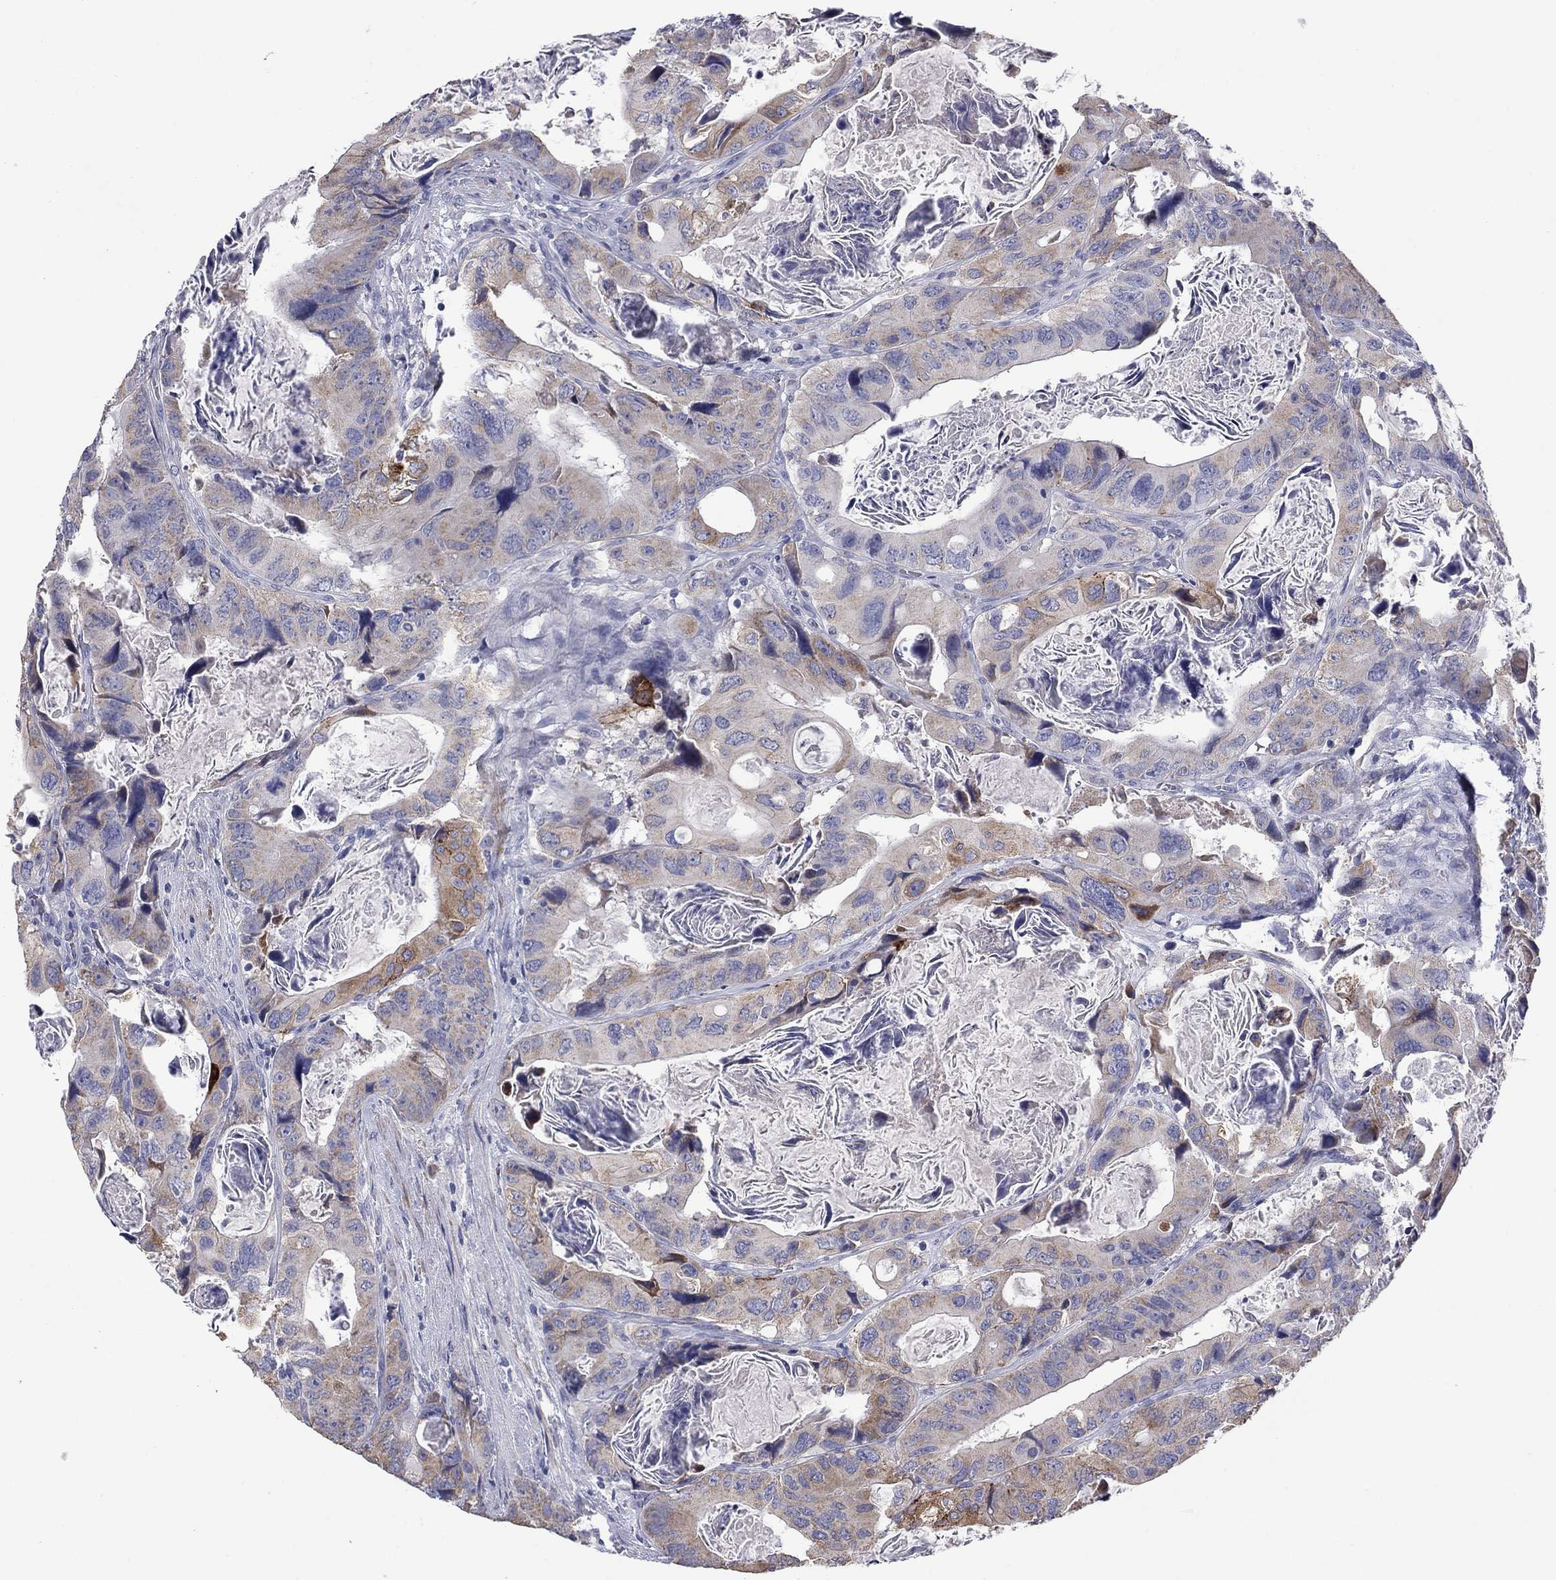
{"staining": {"intensity": "moderate", "quantity": "<25%", "location": "cytoplasmic/membranous"}, "tissue": "colorectal cancer", "cell_type": "Tumor cells", "image_type": "cancer", "snomed": [{"axis": "morphology", "description": "Adenocarcinoma, NOS"}, {"axis": "topography", "description": "Rectum"}], "caption": "Adenocarcinoma (colorectal) was stained to show a protein in brown. There is low levels of moderate cytoplasmic/membranous staining in about <25% of tumor cells. Using DAB (brown) and hematoxylin (blue) stains, captured at high magnification using brightfield microscopy.", "gene": "FRK", "patient": {"sex": "male", "age": 64}}